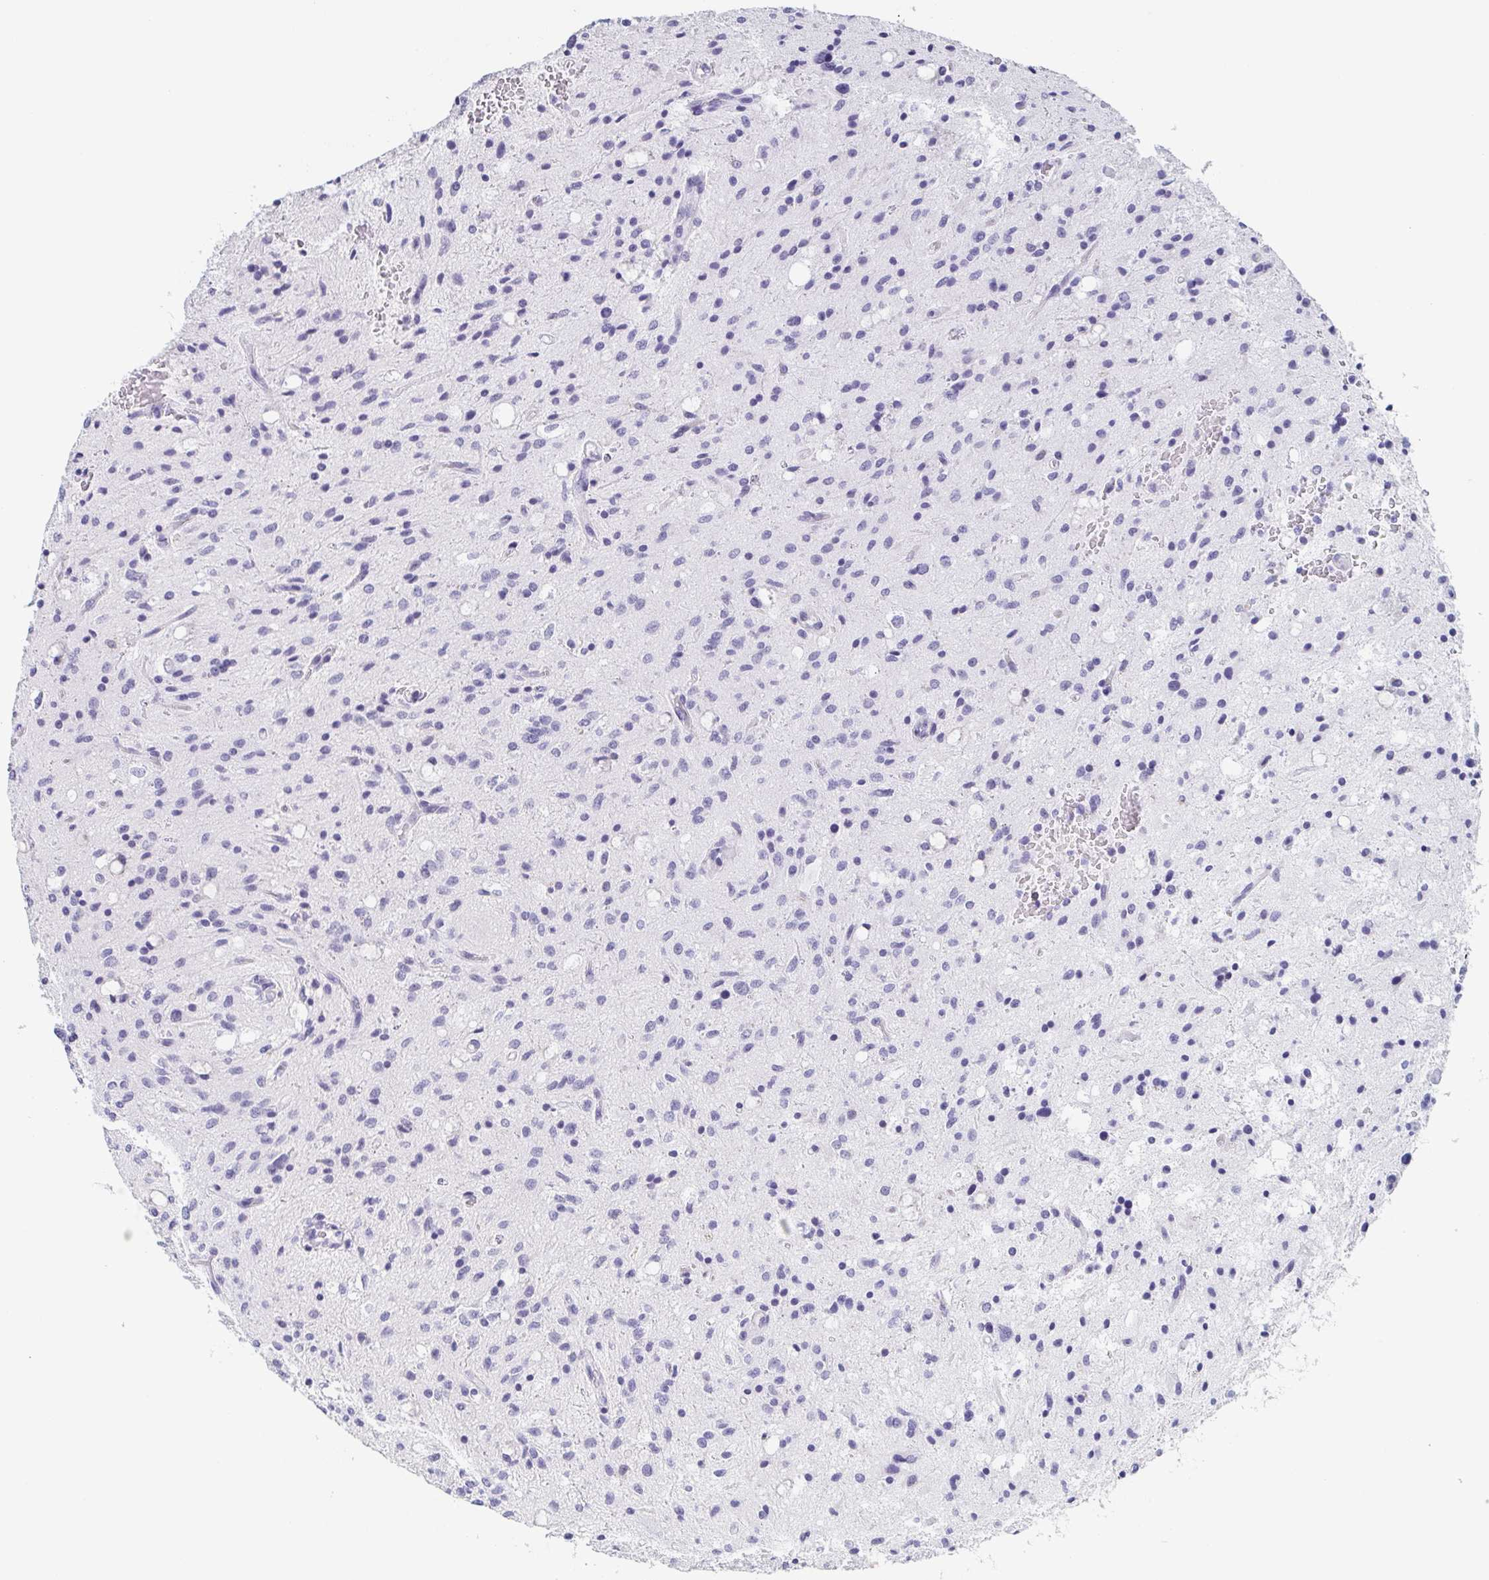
{"staining": {"intensity": "negative", "quantity": "none", "location": "none"}, "tissue": "glioma", "cell_type": "Tumor cells", "image_type": "cancer", "snomed": [{"axis": "morphology", "description": "Glioma, malignant, Low grade"}, {"axis": "topography", "description": "Brain"}], "caption": "Immunohistochemical staining of malignant low-grade glioma displays no significant positivity in tumor cells.", "gene": "REG4", "patient": {"sex": "female", "age": 58}}